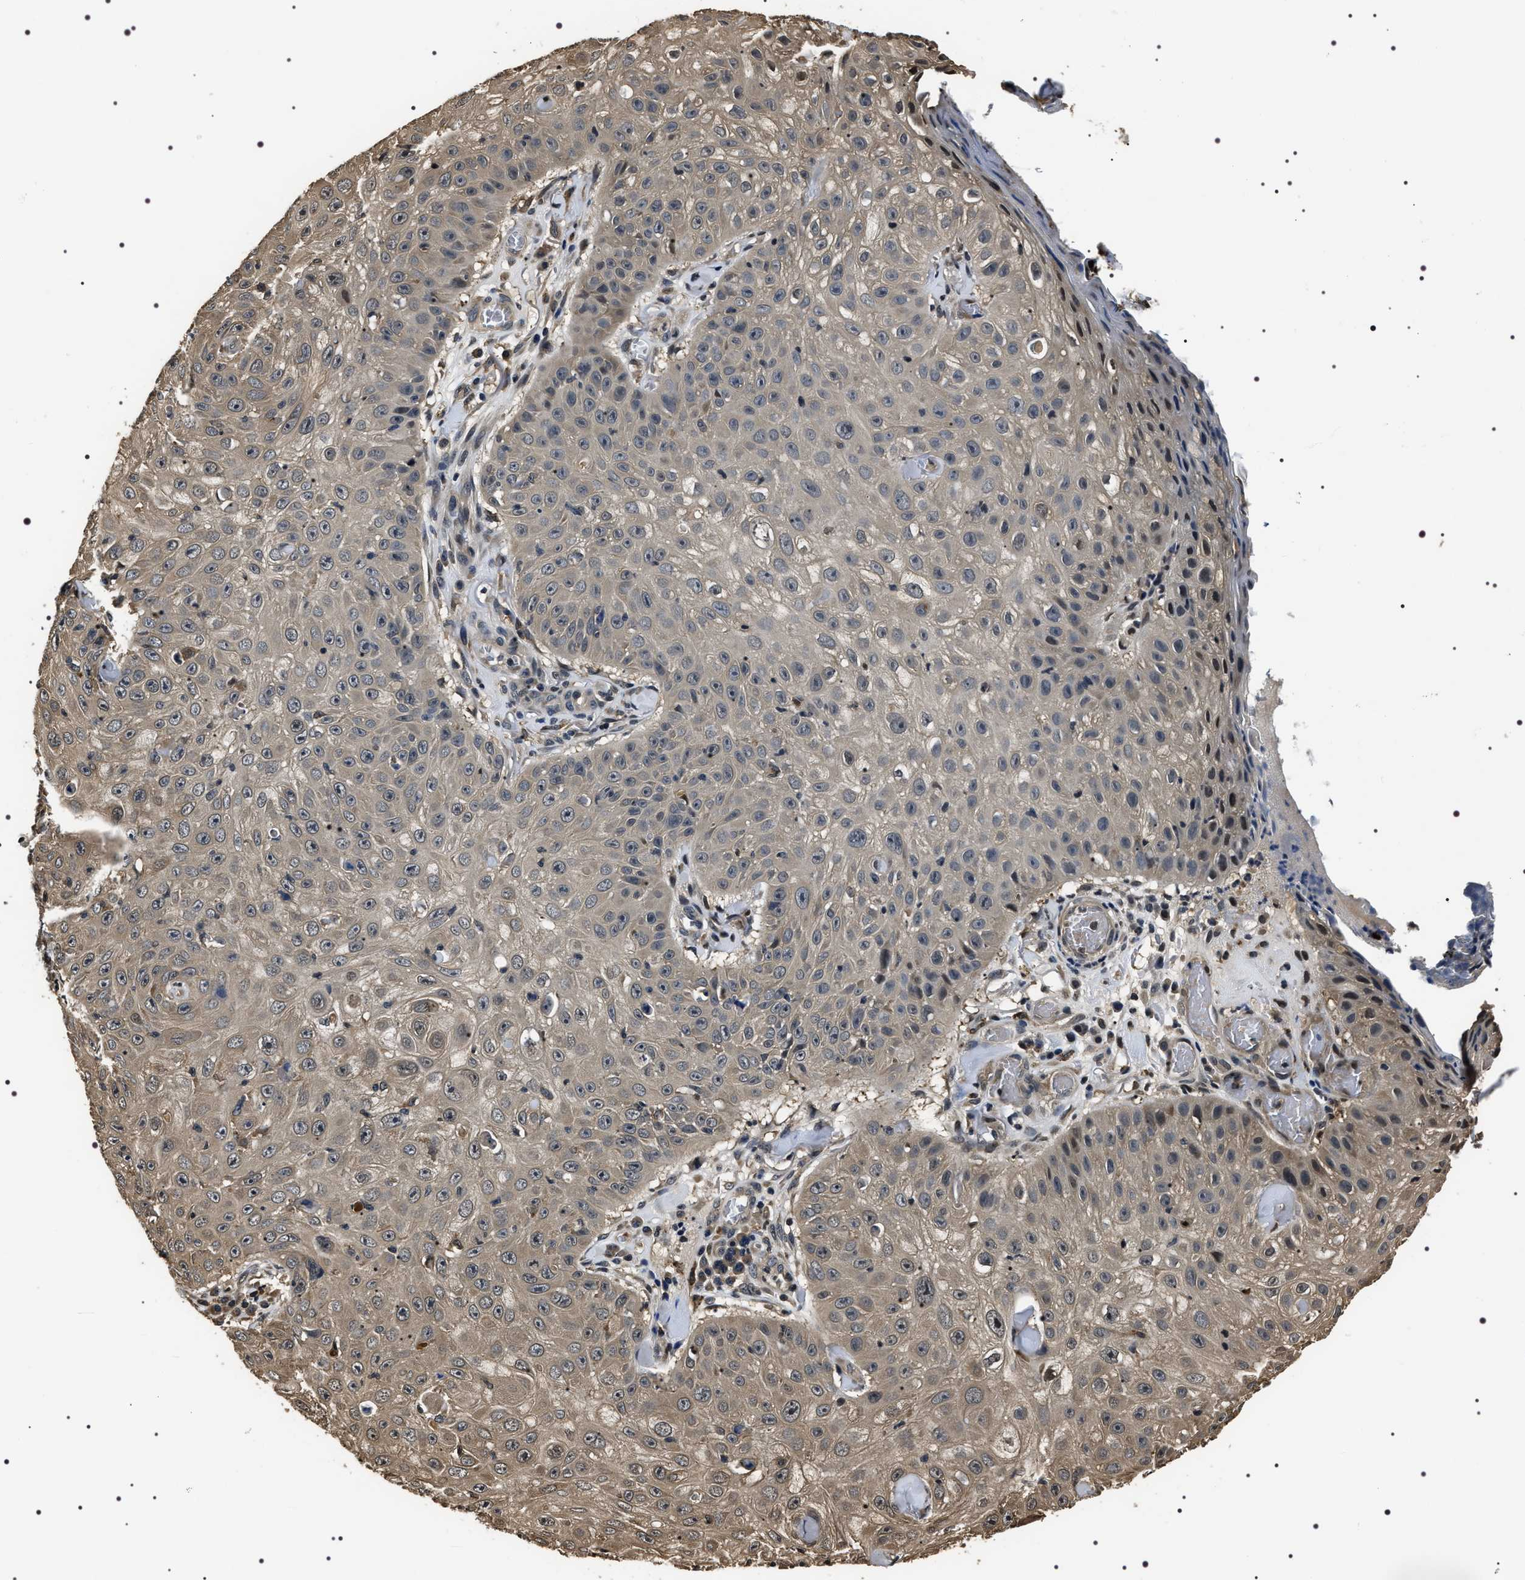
{"staining": {"intensity": "weak", "quantity": "<25%", "location": "cytoplasmic/membranous"}, "tissue": "skin cancer", "cell_type": "Tumor cells", "image_type": "cancer", "snomed": [{"axis": "morphology", "description": "Squamous cell carcinoma, NOS"}, {"axis": "topography", "description": "Skin"}], "caption": "High power microscopy micrograph of an immunohistochemistry micrograph of skin cancer, revealing no significant positivity in tumor cells.", "gene": "ARHGAP22", "patient": {"sex": "male", "age": 86}}